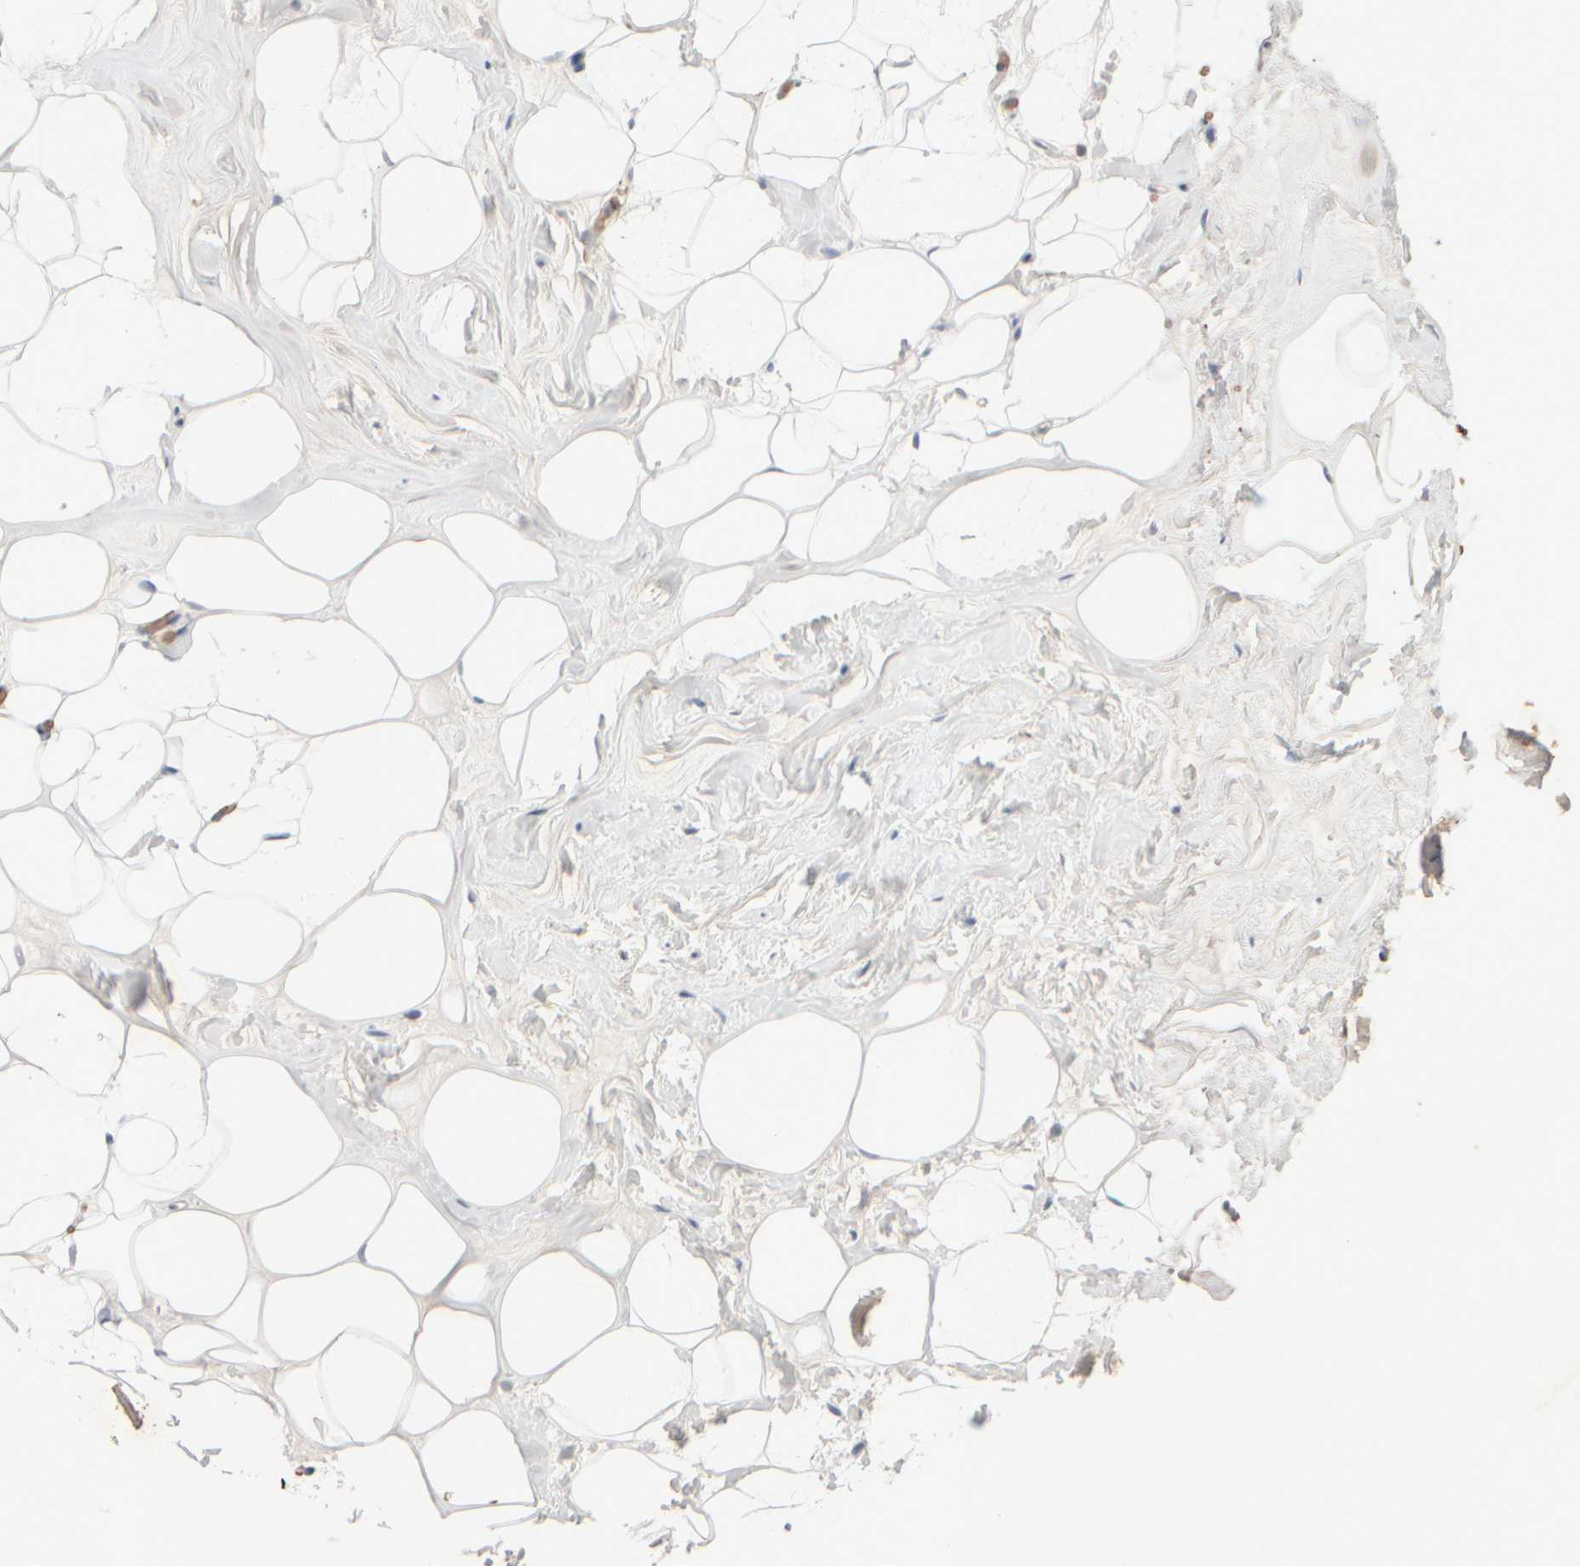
{"staining": {"intensity": "negative", "quantity": "none", "location": "none"}, "tissue": "adipose tissue", "cell_type": "Adipocytes", "image_type": "normal", "snomed": [{"axis": "morphology", "description": "Normal tissue, NOS"}, {"axis": "morphology", "description": "Fibrosis, NOS"}, {"axis": "topography", "description": "Breast"}, {"axis": "topography", "description": "Adipose tissue"}], "caption": "This is a photomicrograph of immunohistochemistry (IHC) staining of unremarkable adipose tissue, which shows no positivity in adipocytes.", "gene": "MST1", "patient": {"sex": "female", "age": 39}}